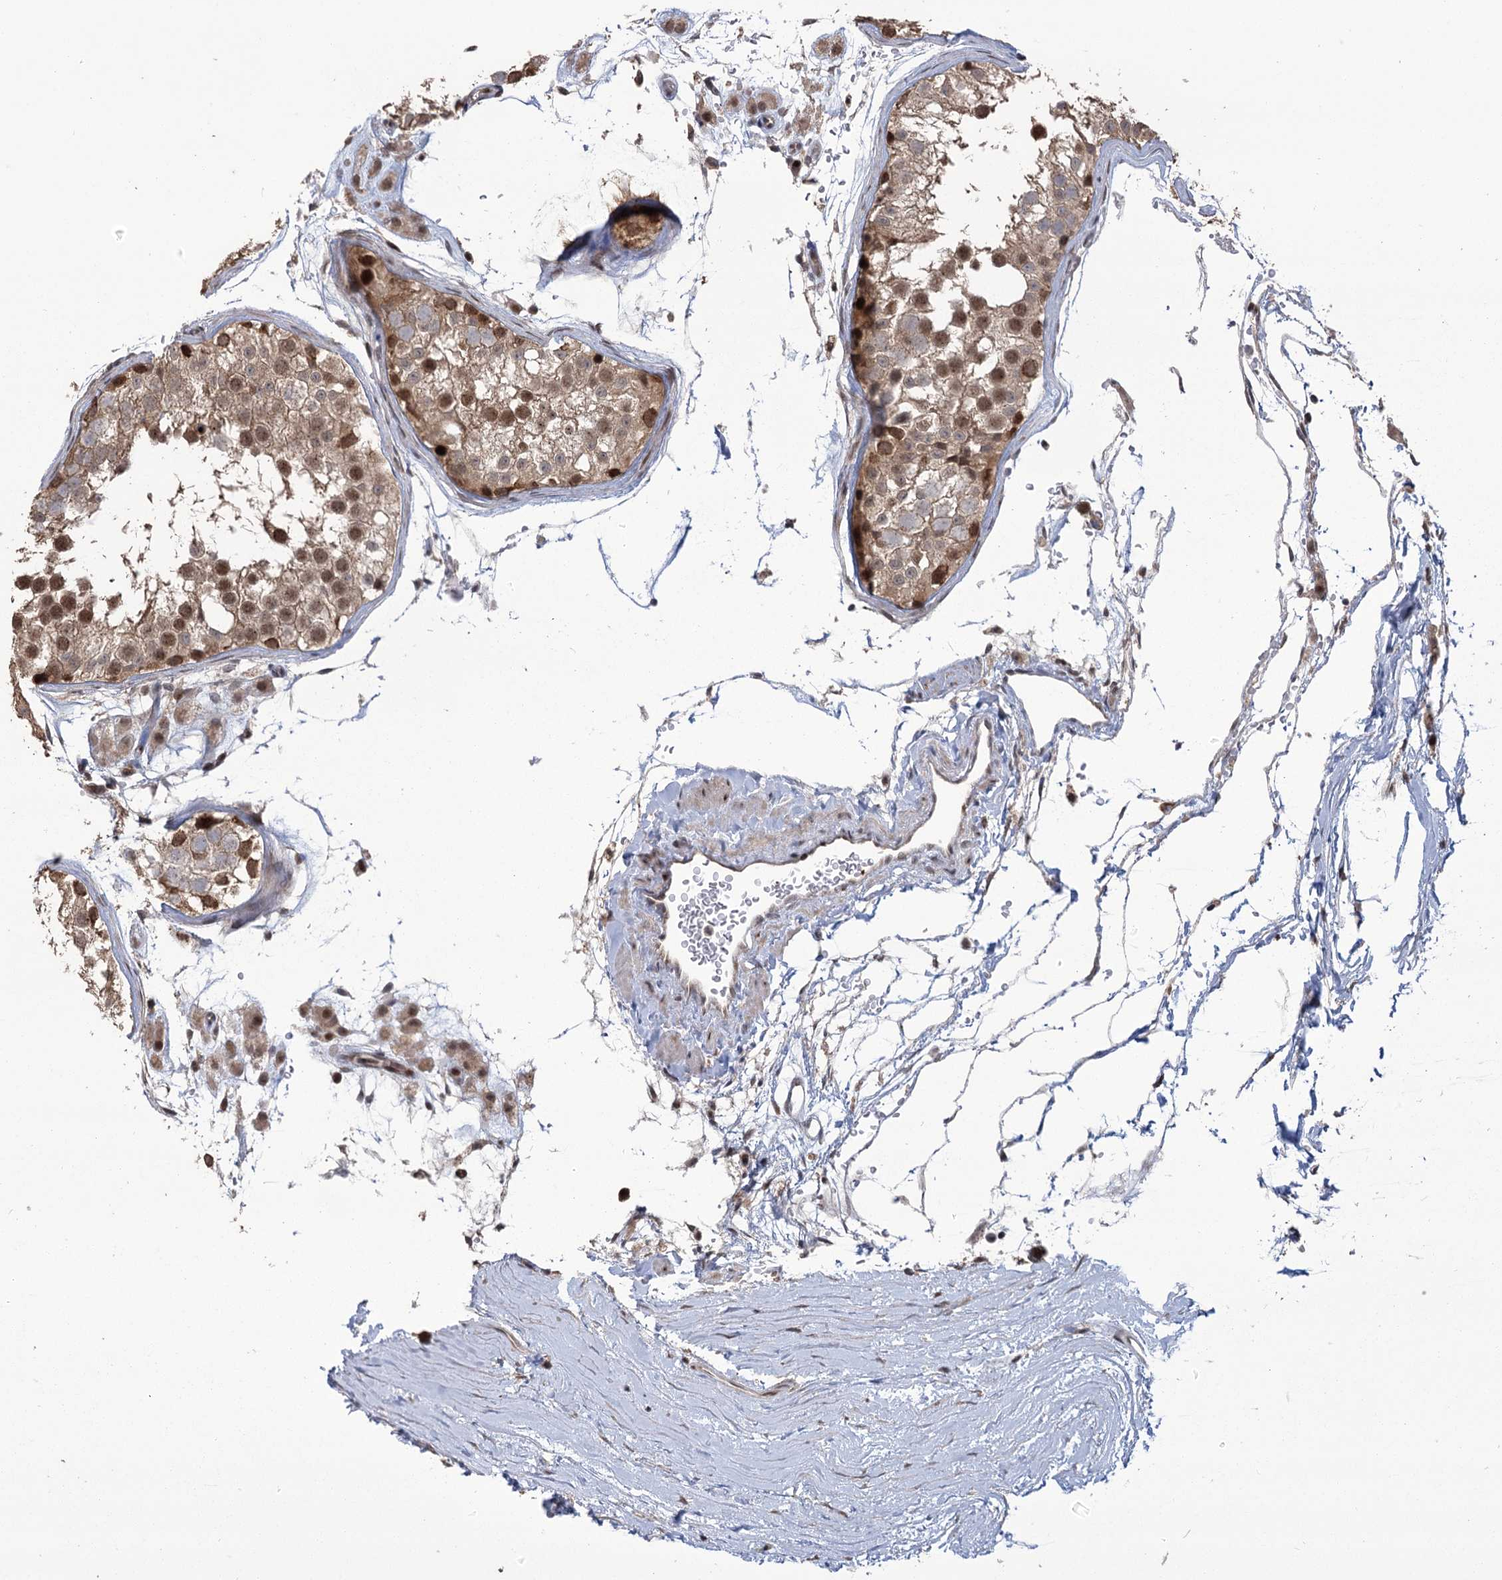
{"staining": {"intensity": "moderate", "quantity": ">75%", "location": "nuclear"}, "tissue": "testis", "cell_type": "Cells in seminiferous ducts", "image_type": "normal", "snomed": [{"axis": "morphology", "description": "Normal tissue, NOS"}, {"axis": "morphology", "description": "Adenocarcinoma, metastatic, NOS"}, {"axis": "topography", "description": "Testis"}], "caption": "Brown immunohistochemical staining in normal human testis shows moderate nuclear staining in approximately >75% of cells in seminiferous ducts. (DAB (3,3'-diaminobenzidine) IHC with brightfield microscopy, high magnification).", "gene": "WBP1L", "patient": {"sex": "male", "age": 26}}